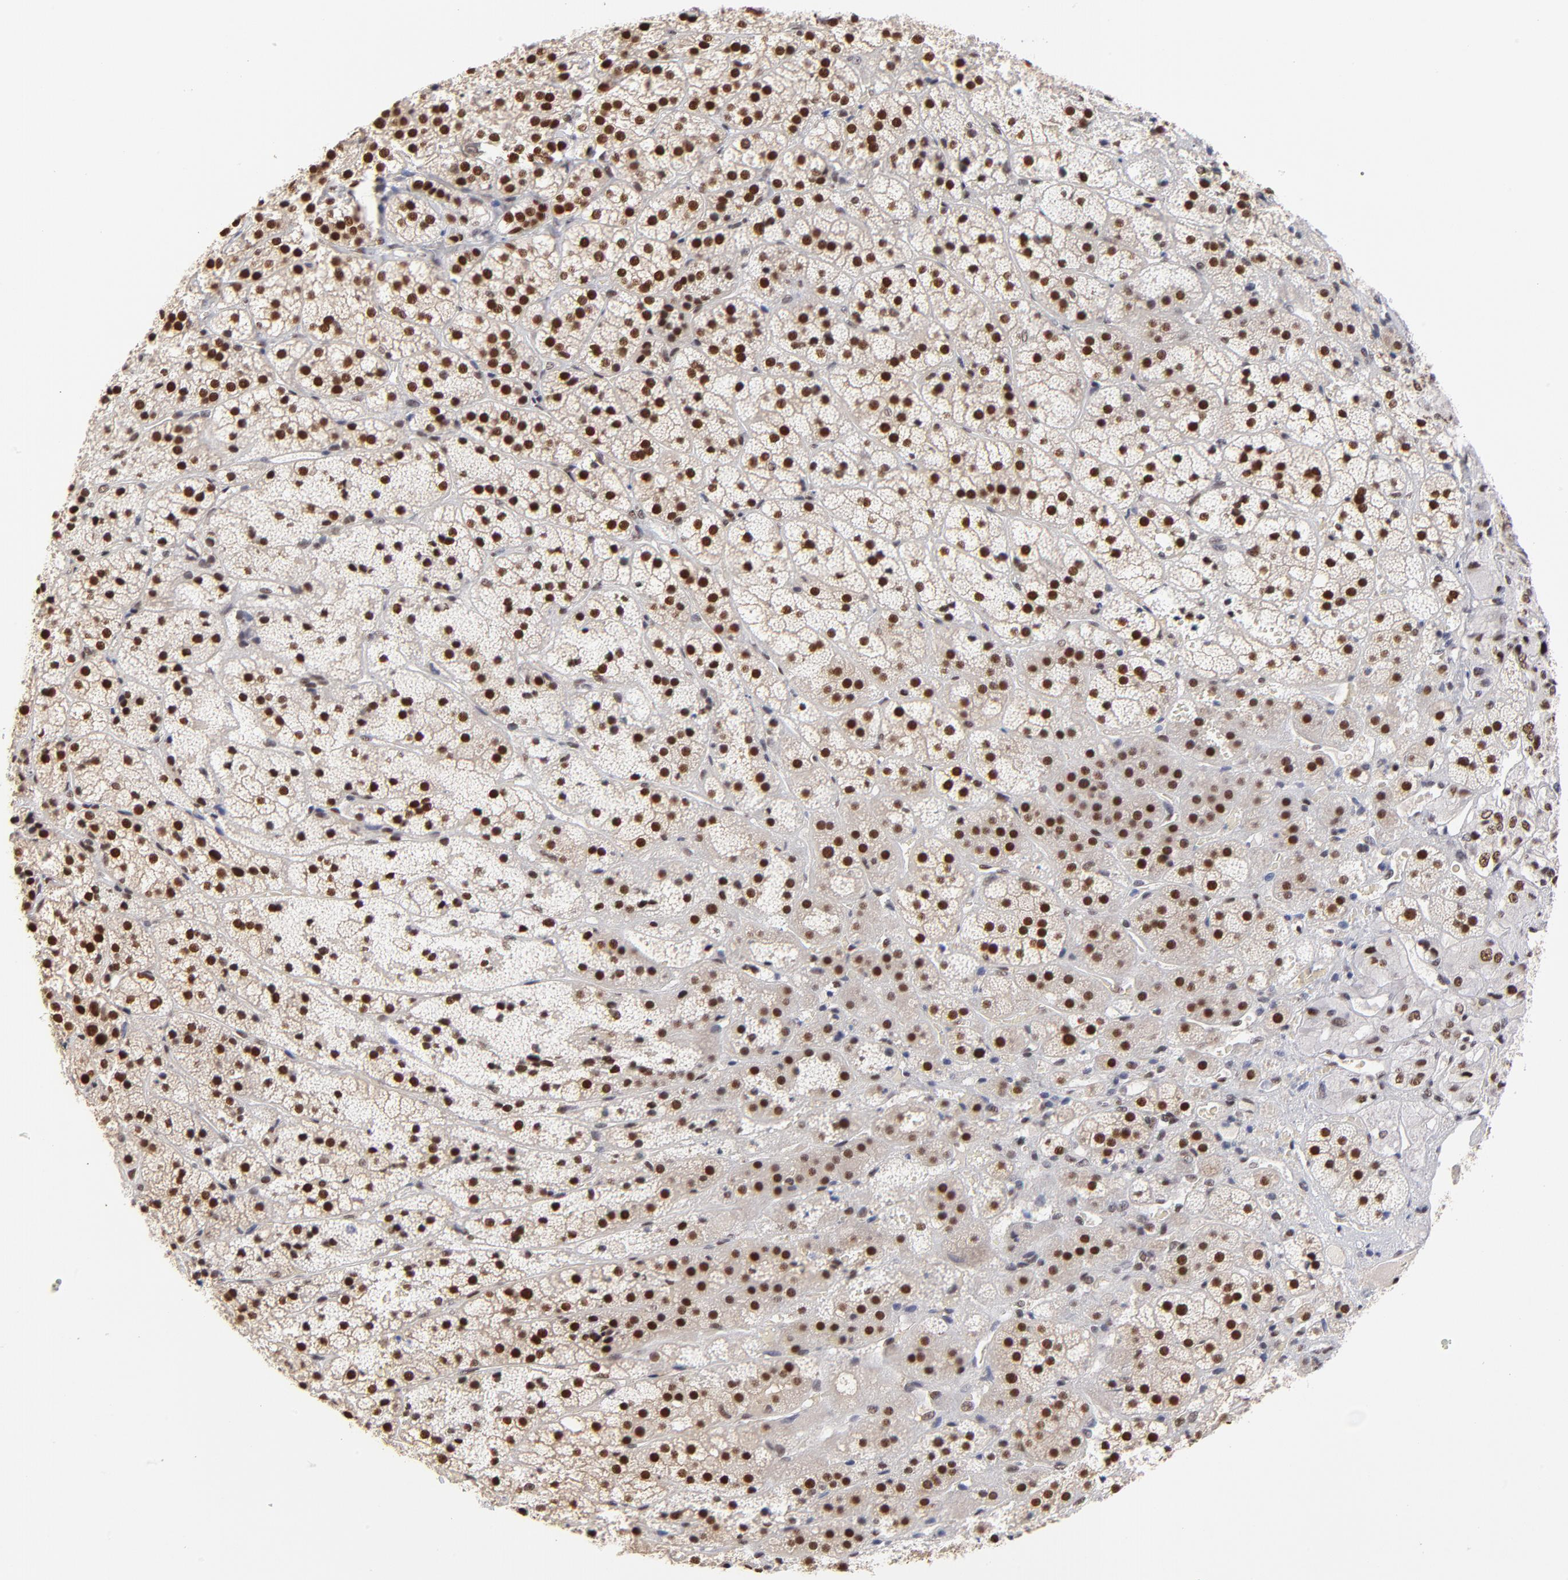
{"staining": {"intensity": "strong", "quantity": ">75%", "location": "nuclear"}, "tissue": "adrenal gland", "cell_type": "Glandular cells", "image_type": "normal", "snomed": [{"axis": "morphology", "description": "Normal tissue, NOS"}, {"axis": "topography", "description": "Adrenal gland"}], "caption": "Immunohistochemical staining of benign adrenal gland demonstrates strong nuclear protein positivity in about >75% of glandular cells. (DAB (3,3'-diaminobenzidine) IHC, brown staining for protein, blue staining for nuclei).", "gene": "ZMYM3", "patient": {"sex": "female", "age": 44}}